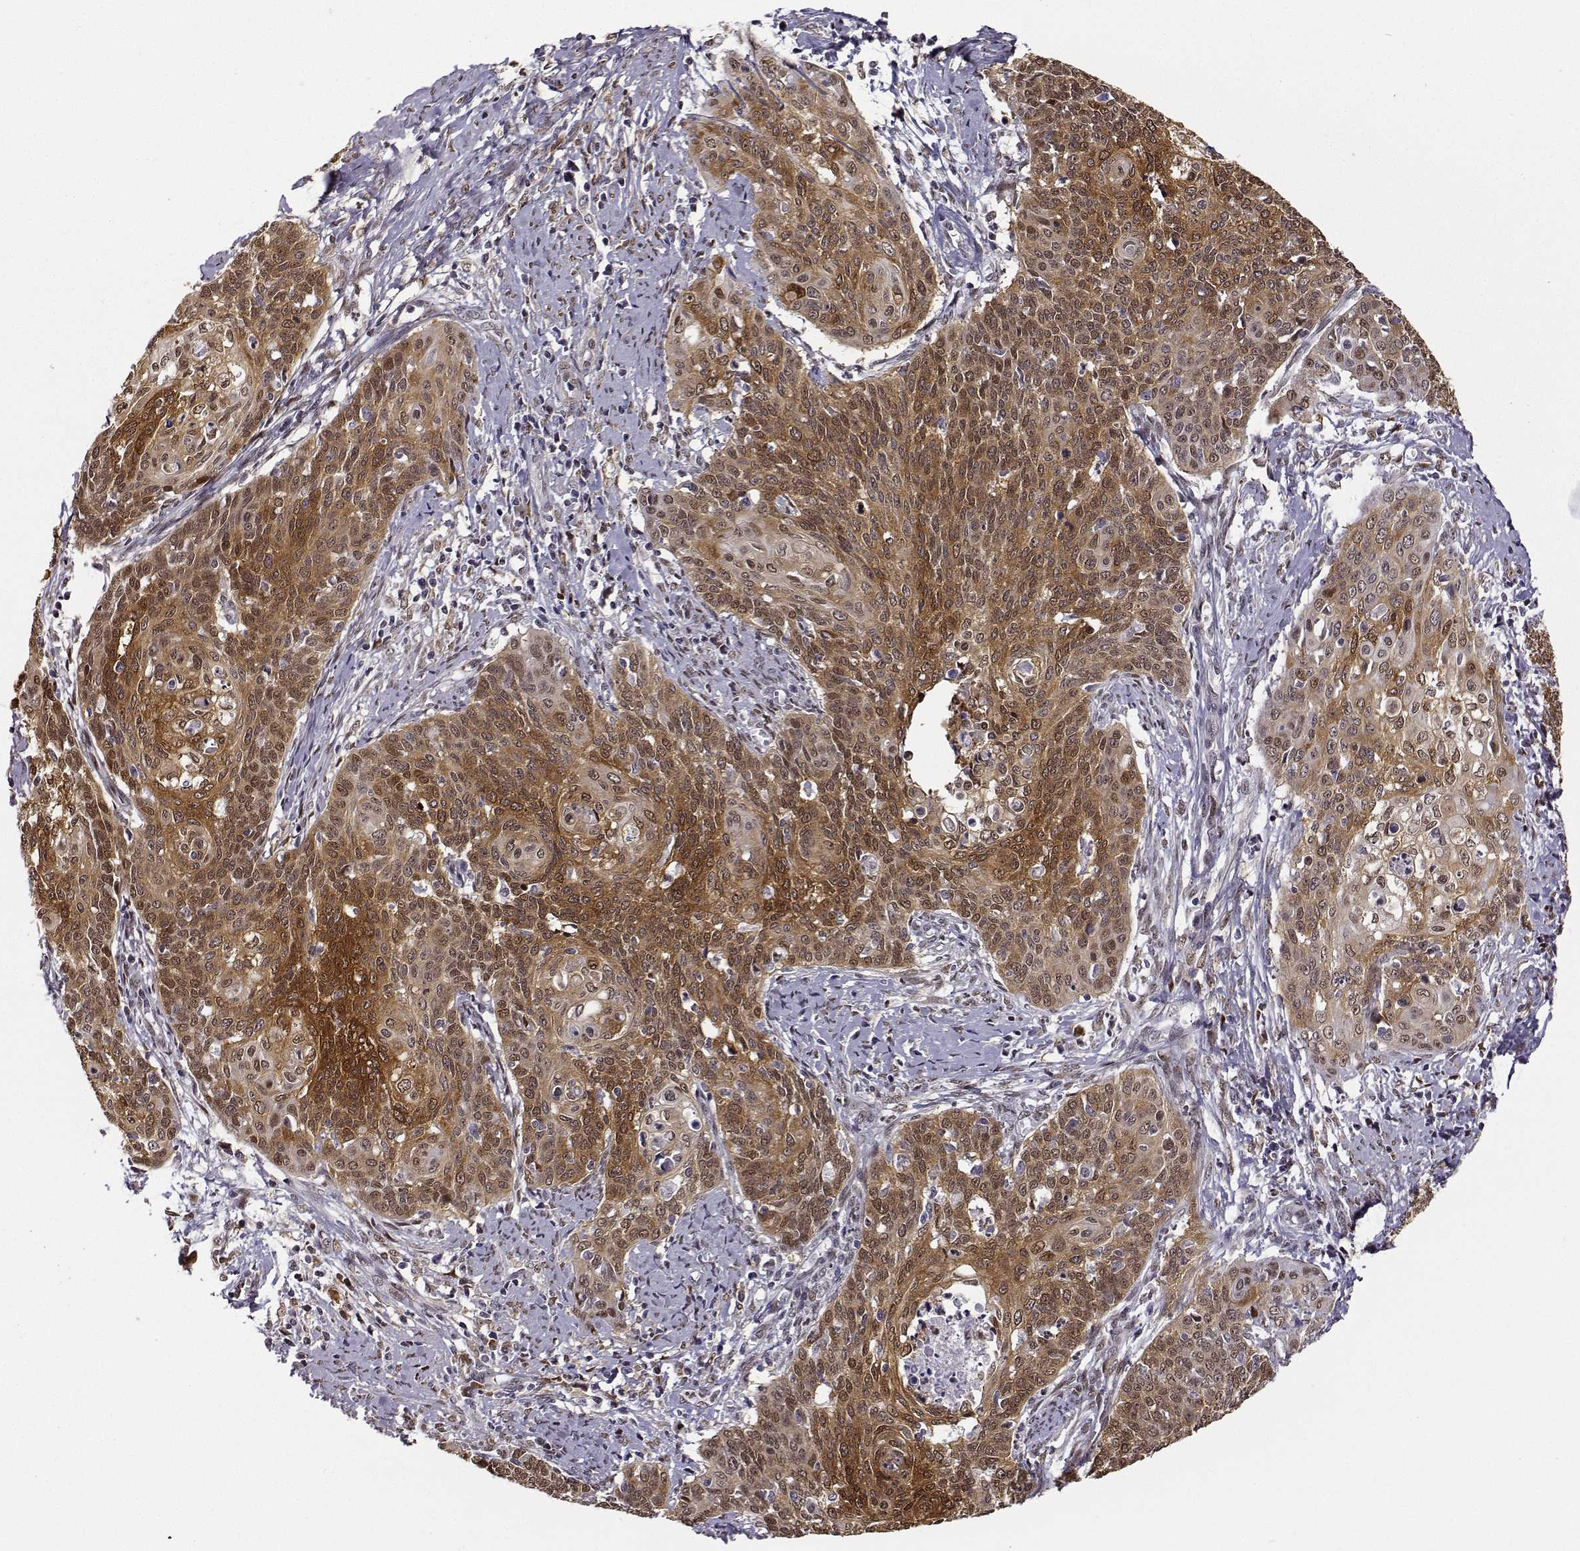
{"staining": {"intensity": "moderate", "quantity": ">75%", "location": "cytoplasmic/membranous,nuclear"}, "tissue": "cervical cancer", "cell_type": "Tumor cells", "image_type": "cancer", "snomed": [{"axis": "morphology", "description": "Normal tissue, NOS"}, {"axis": "morphology", "description": "Squamous cell carcinoma, NOS"}, {"axis": "topography", "description": "Cervix"}], "caption": "IHC of cervical squamous cell carcinoma shows medium levels of moderate cytoplasmic/membranous and nuclear expression in about >75% of tumor cells.", "gene": "PHGDH", "patient": {"sex": "female", "age": 39}}